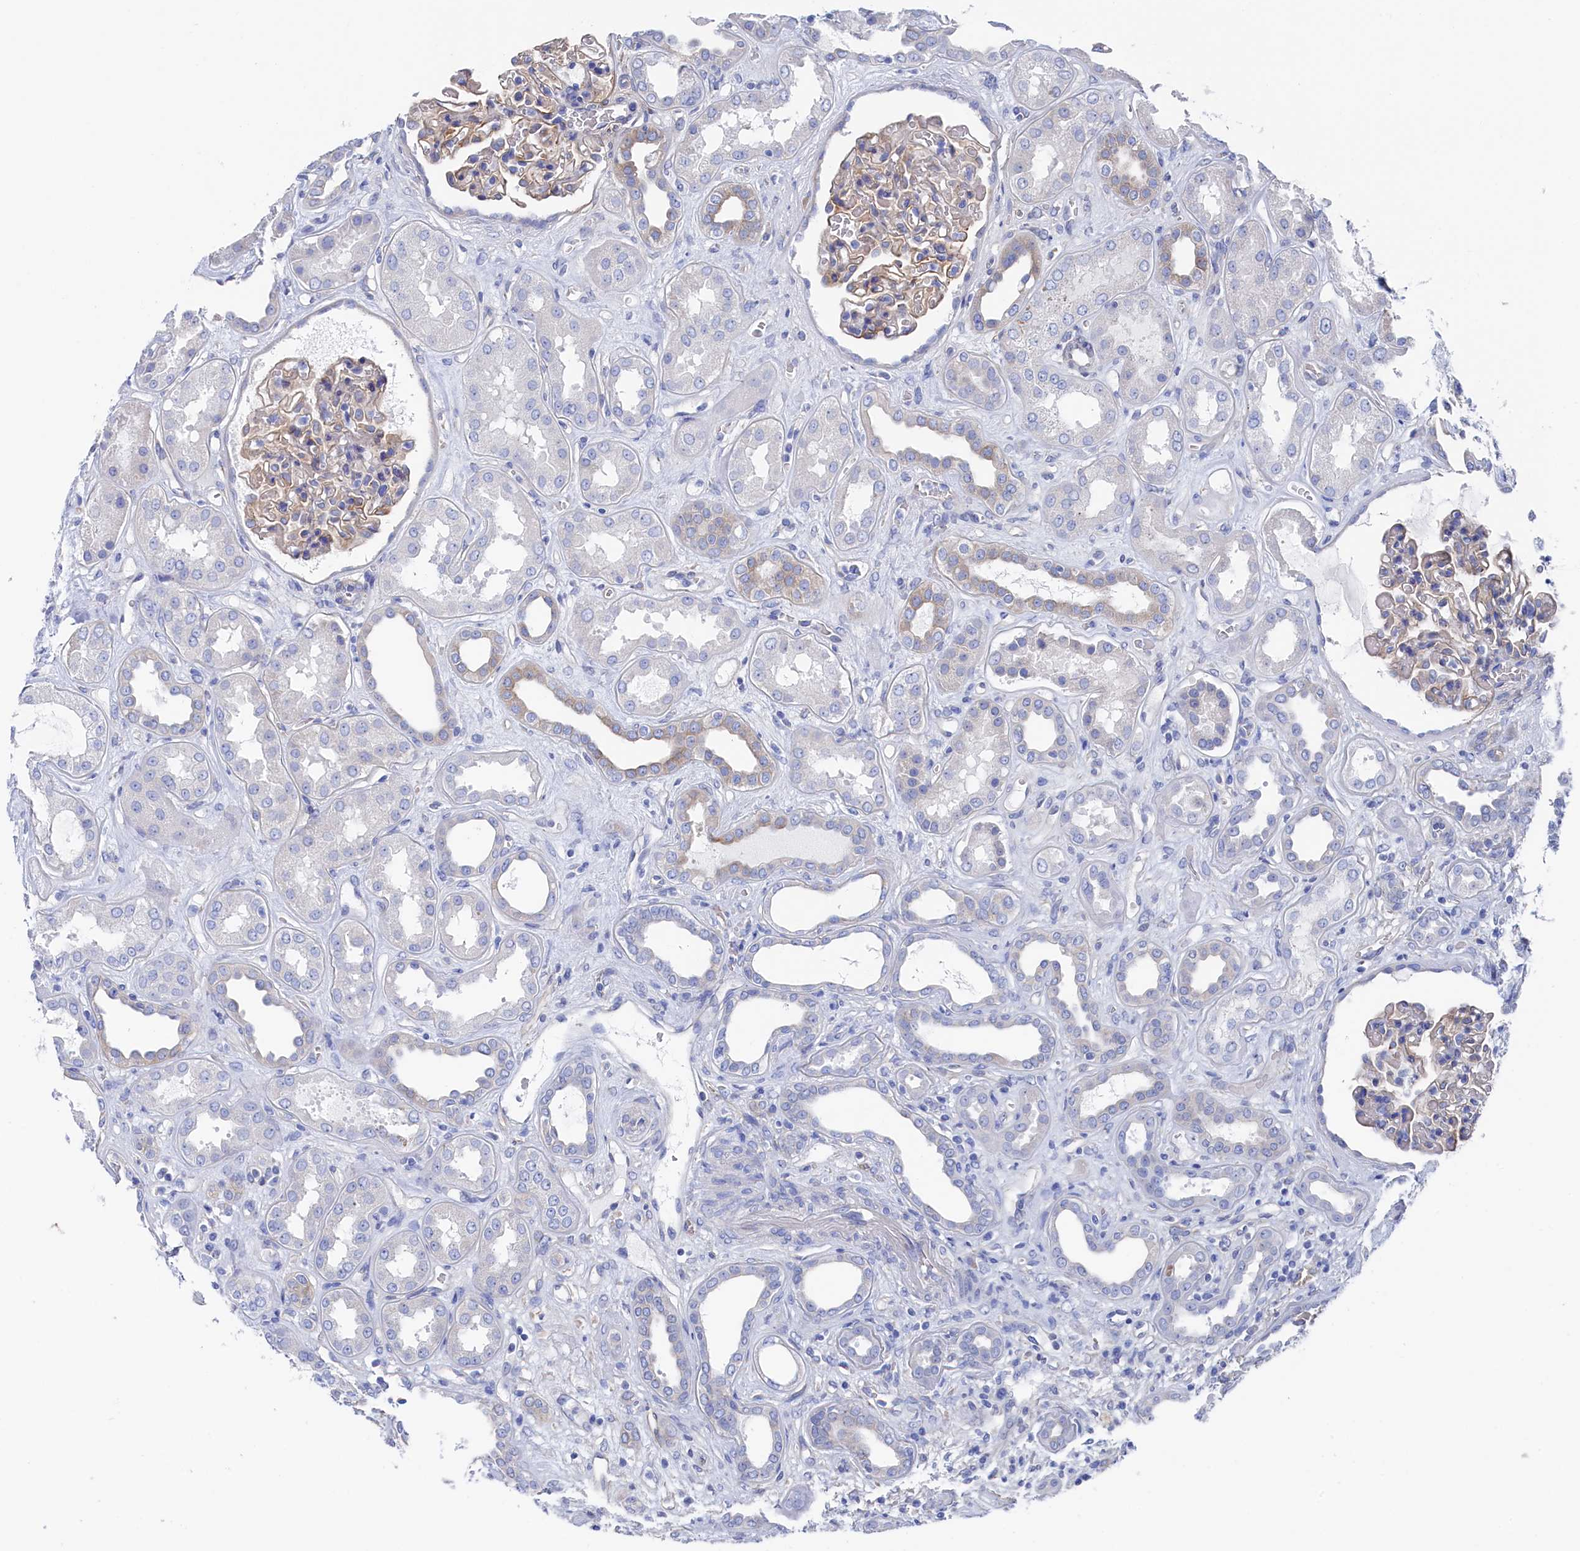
{"staining": {"intensity": "weak", "quantity": "<25%", "location": "cytoplasmic/membranous"}, "tissue": "kidney", "cell_type": "Cells in glomeruli", "image_type": "normal", "snomed": [{"axis": "morphology", "description": "Normal tissue, NOS"}, {"axis": "topography", "description": "Kidney"}], "caption": "This is an IHC photomicrograph of unremarkable kidney. There is no expression in cells in glomeruli.", "gene": "TMOD2", "patient": {"sex": "male", "age": 59}}